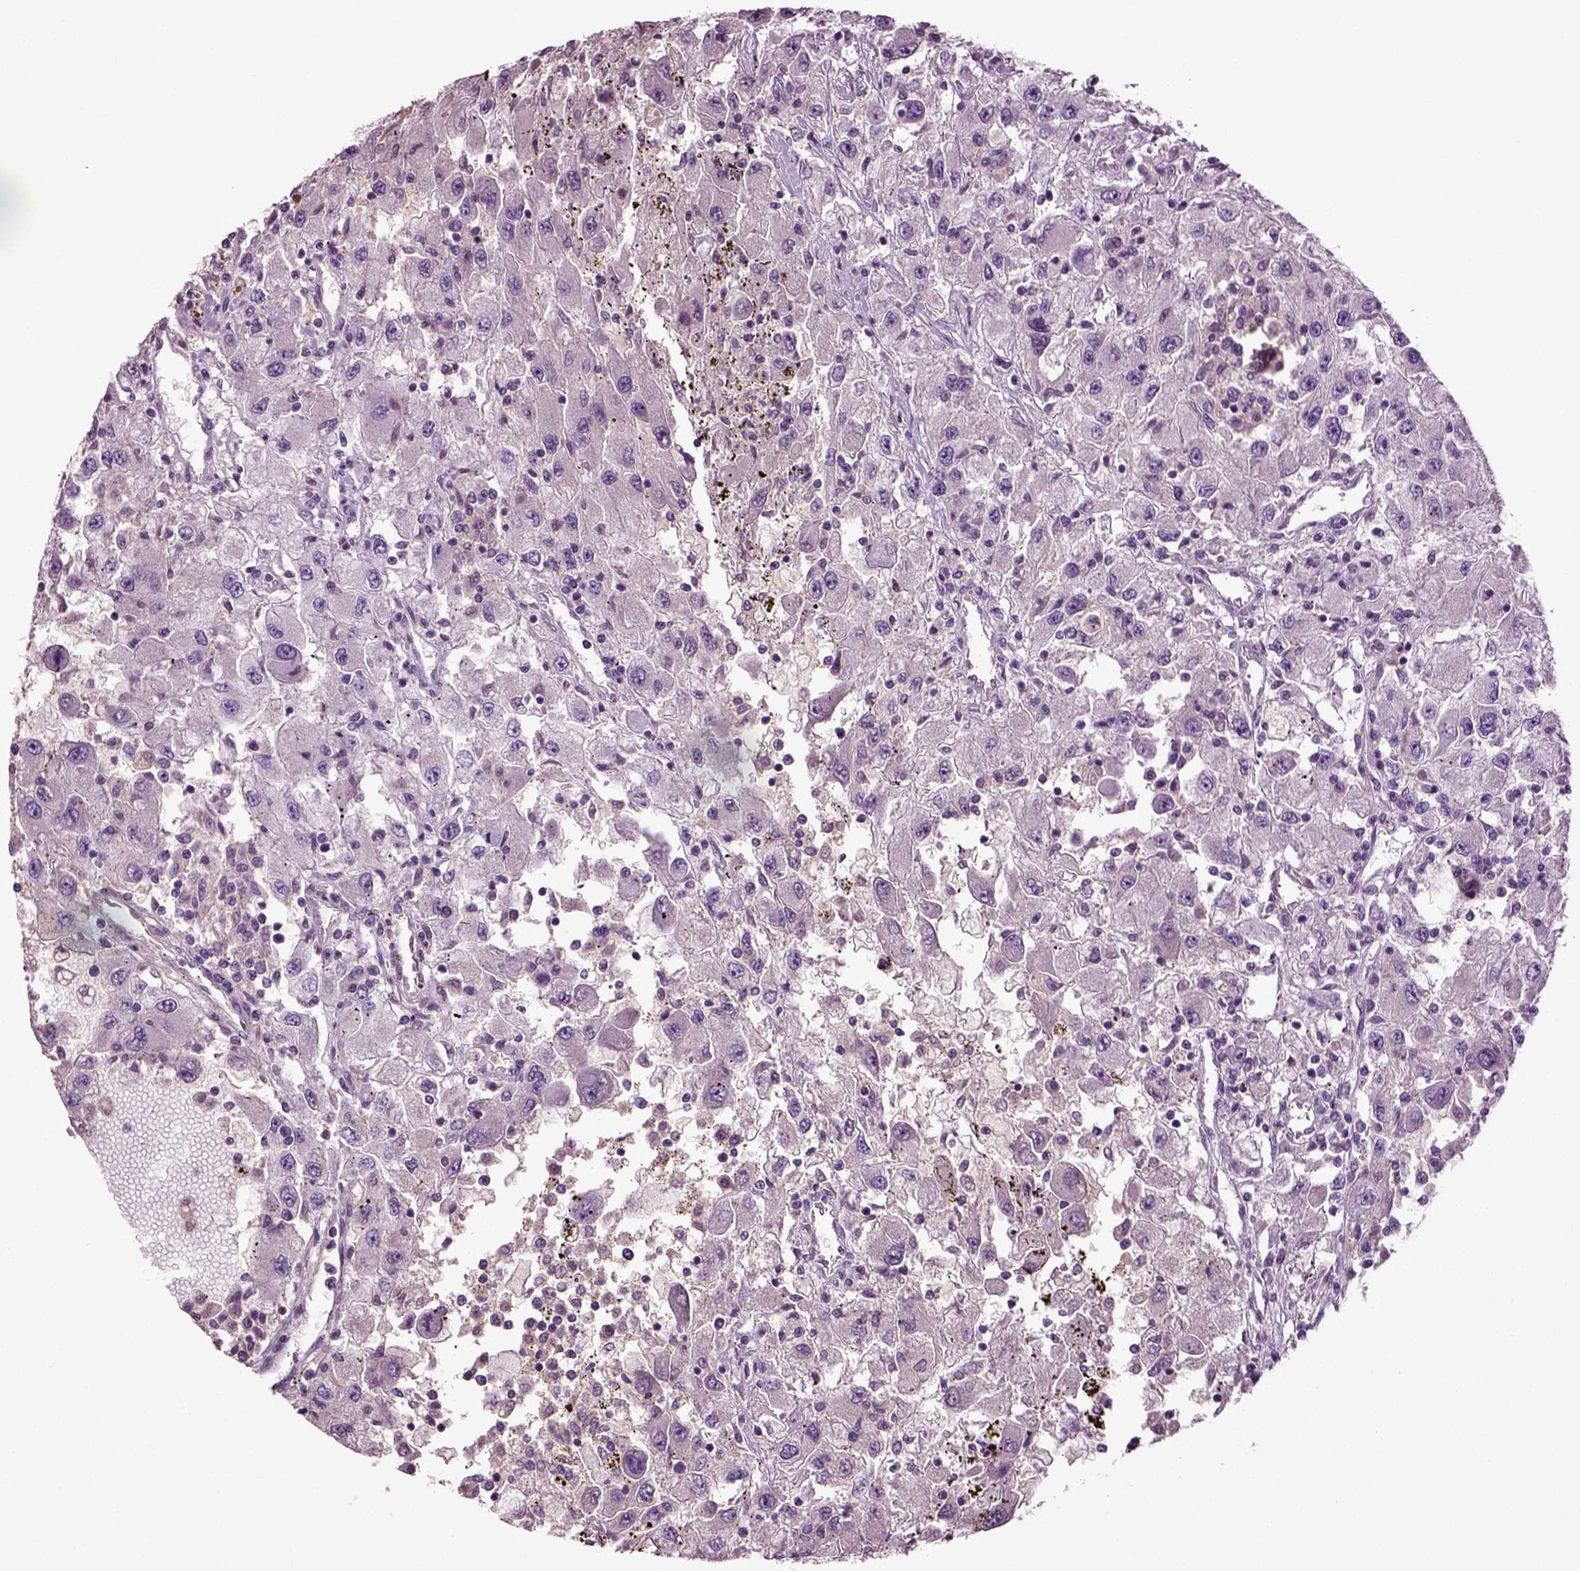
{"staining": {"intensity": "negative", "quantity": "none", "location": "none"}, "tissue": "renal cancer", "cell_type": "Tumor cells", "image_type": "cancer", "snomed": [{"axis": "morphology", "description": "Adenocarcinoma, NOS"}, {"axis": "topography", "description": "Kidney"}], "caption": "There is no significant staining in tumor cells of renal adenocarcinoma.", "gene": "DEFB118", "patient": {"sex": "female", "age": 67}}